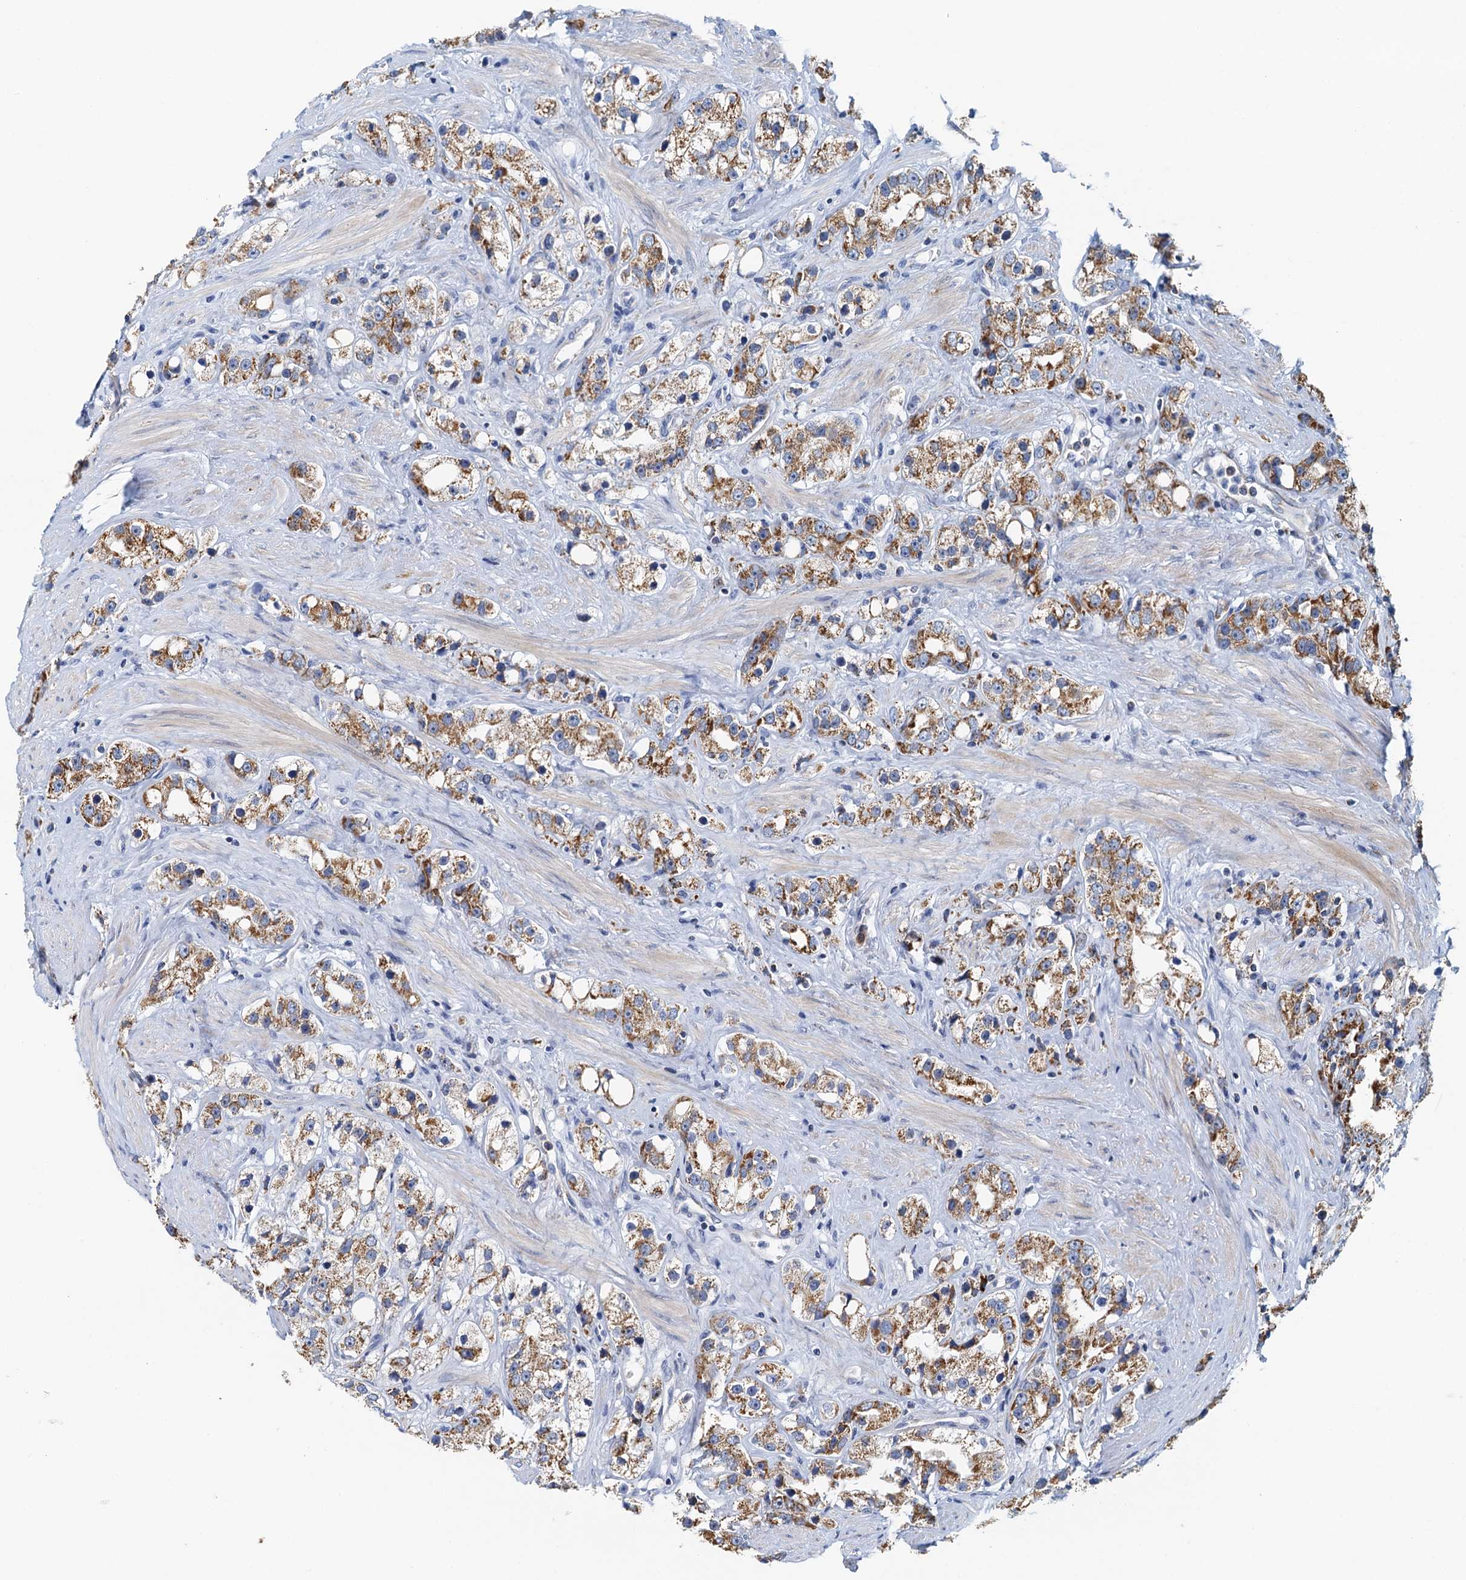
{"staining": {"intensity": "moderate", "quantity": ">75%", "location": "cytoplasmic/membranous"}, "tissue": "prostate cancer", "cell_type": "Tumor cells", "image_type": "cancer", "snomed": [{"axis": "morphology", "description": "Adenocarcinoma, NOS"}, {"axis": "topography", "description": "Prostate"}], "caption": "Immunohistochemical staining of prostate adenocarcinoma demonstrates medium levels of moderate cytoplasmic/membranous staining in approximately >75% of tumor cells.", "gene": "POC1A", "patient": {"sex": "male", "age": 79}}